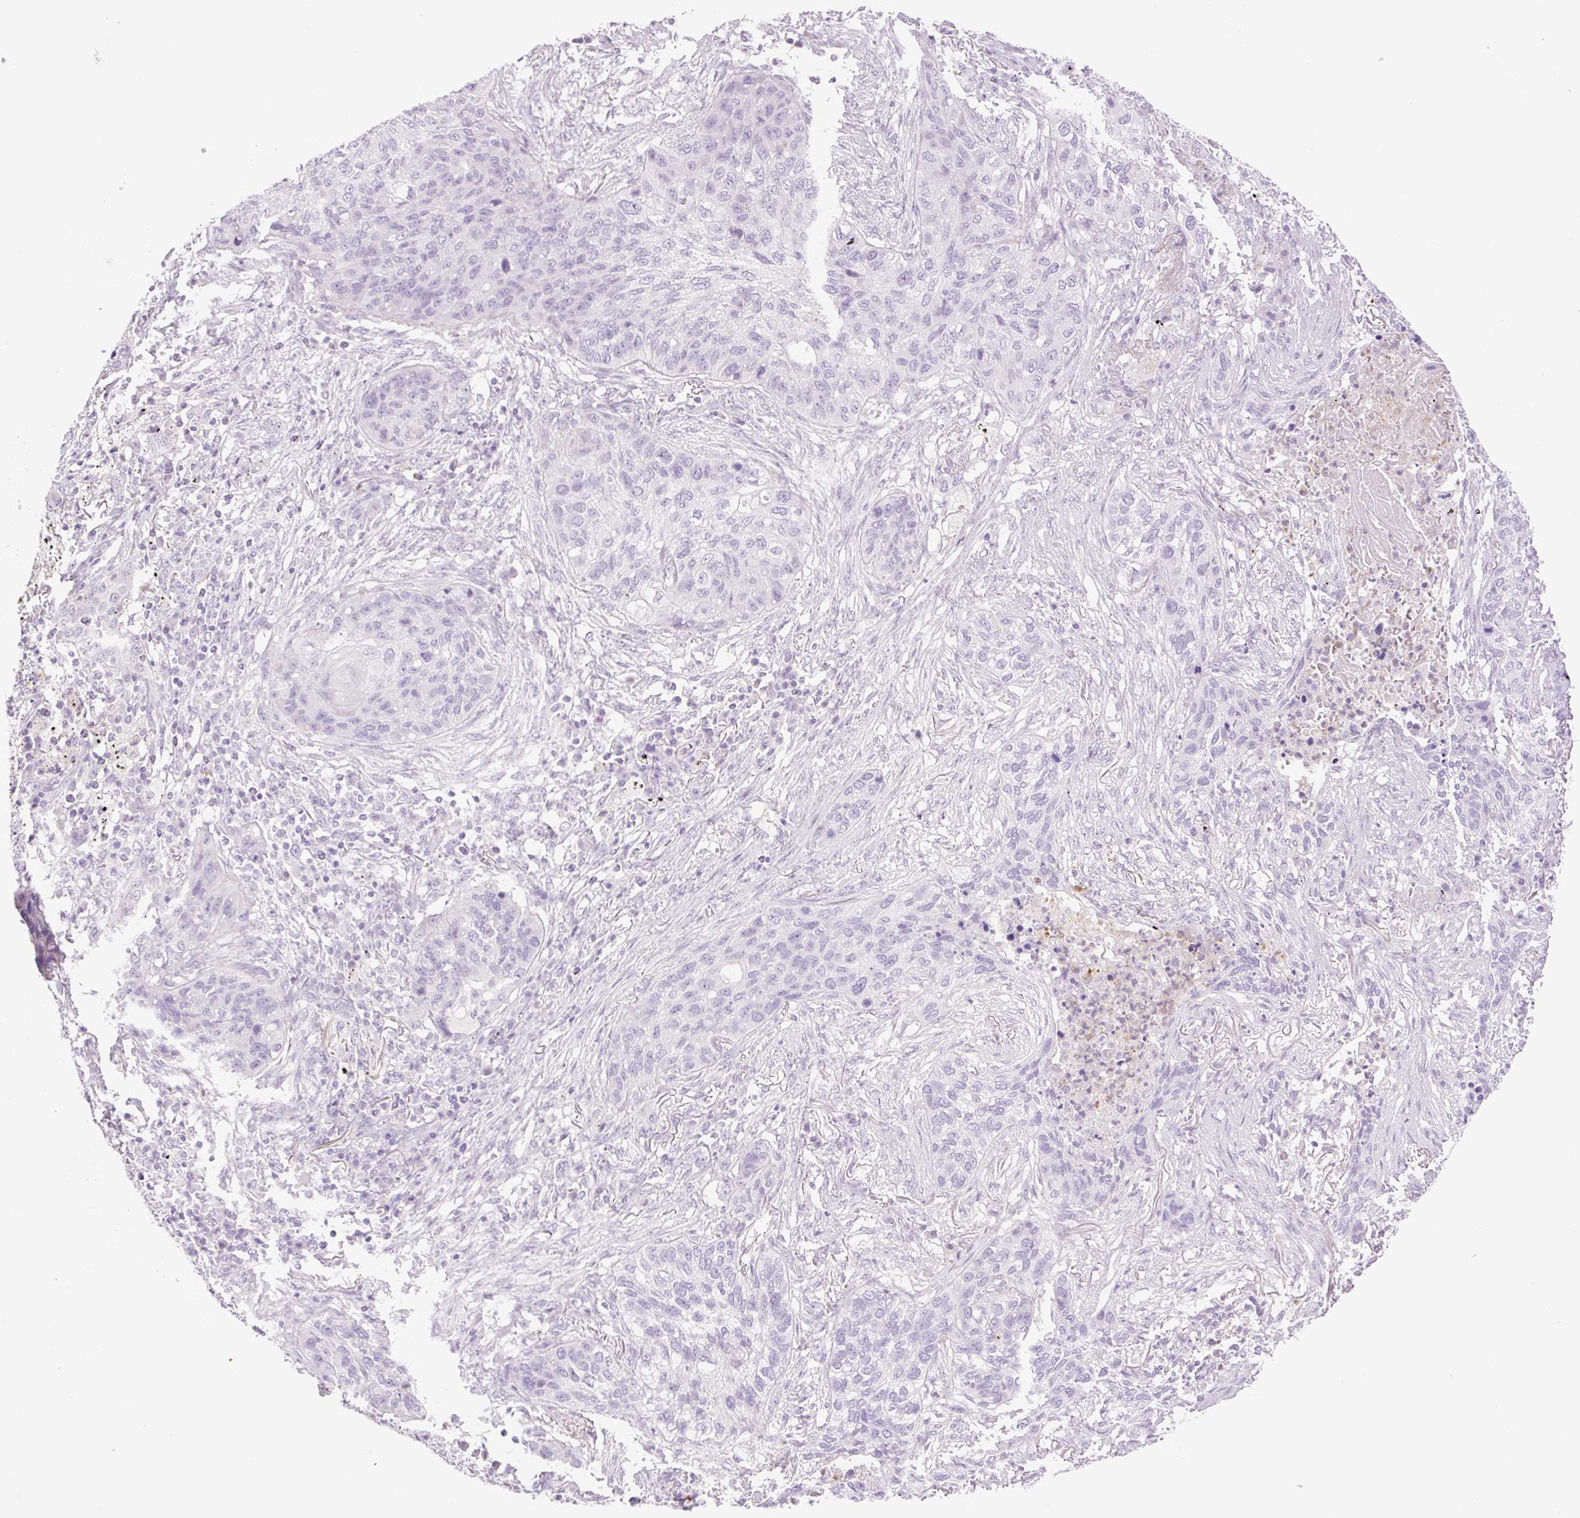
{"staining": {"intensity": "negative", "quantity": "none", "location": "none"}, "tissue": "lung cancer", "cell_type": "Tumor cells", "image_type": "cancer", "snomed": [{"axis": "morphology", "description": "Squamous cell carcinoma, NOS"}, {"axis": "topography", "description": "Lung"}], "caption": "High power microscopy photomicrograph of an immunohistochemistry micrograph of lung cancer, revealing no significant staining in tumor cells.", "gene": "TBX15", "patient": {"sex": "female", "age": 63}}